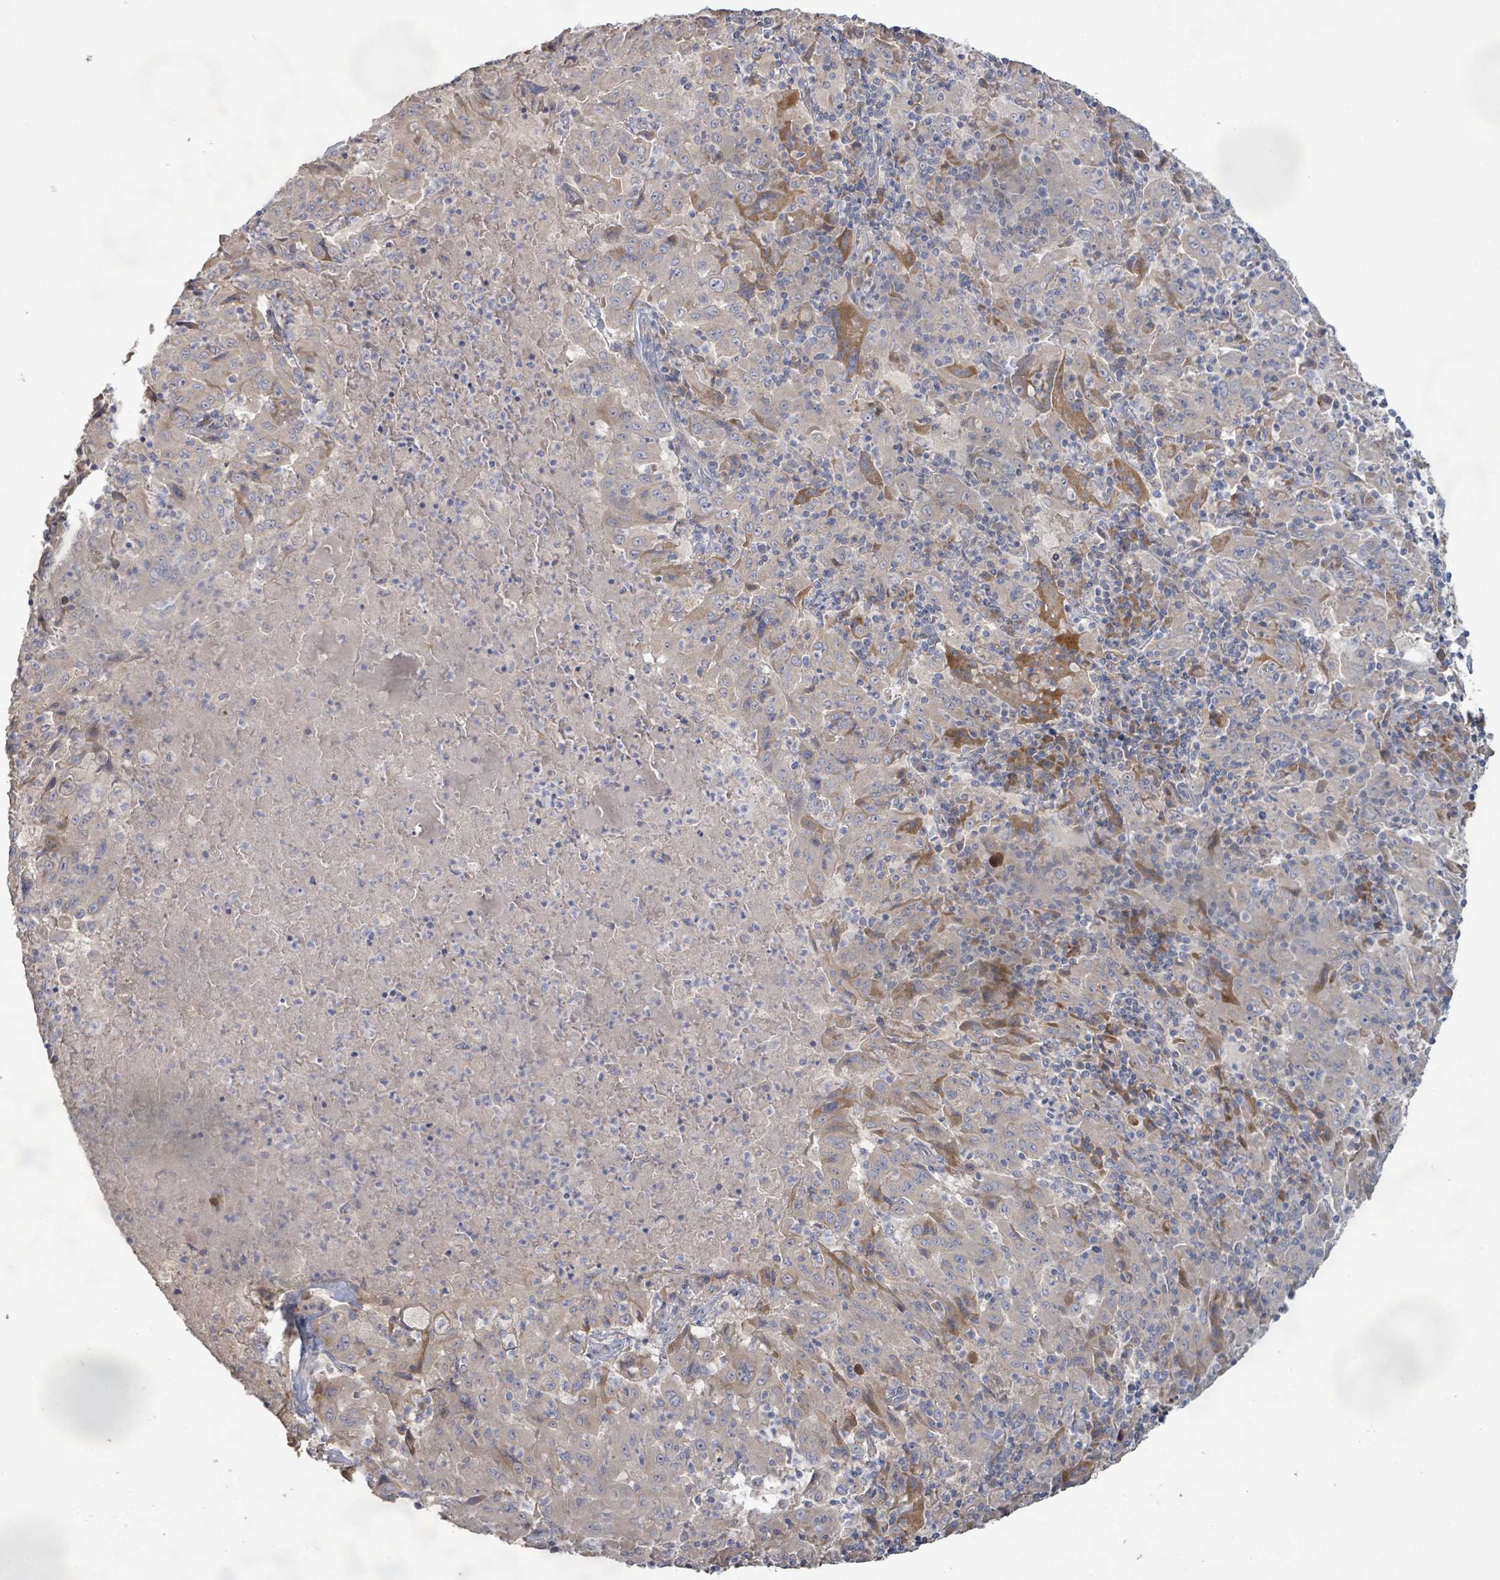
{"staining": {"intensity": "moderate", "quantity": "<25%", "location": "cytoplasmic/membranous"}, "tissue": "pancreatic cancer", "cell_type": "Tumor cells", "image_type": "cancer", "snomed": [{"axis": "morphology", "description": "Adenocarcinoma, NOS"}, {"axis": "topography", "description": "Pancreas"}], "caption": "This photomicrograph displays adenocarcinoma (pancreatic) stained with immunohistochemistry to label a protein in brown. The cytoplasmic/membranous of tumor cells show moderate positivity for the protein. Nuclei are counter-stained blue.", "gene": "KCNS2", "patient": {"sex": "male", "age": 63}}